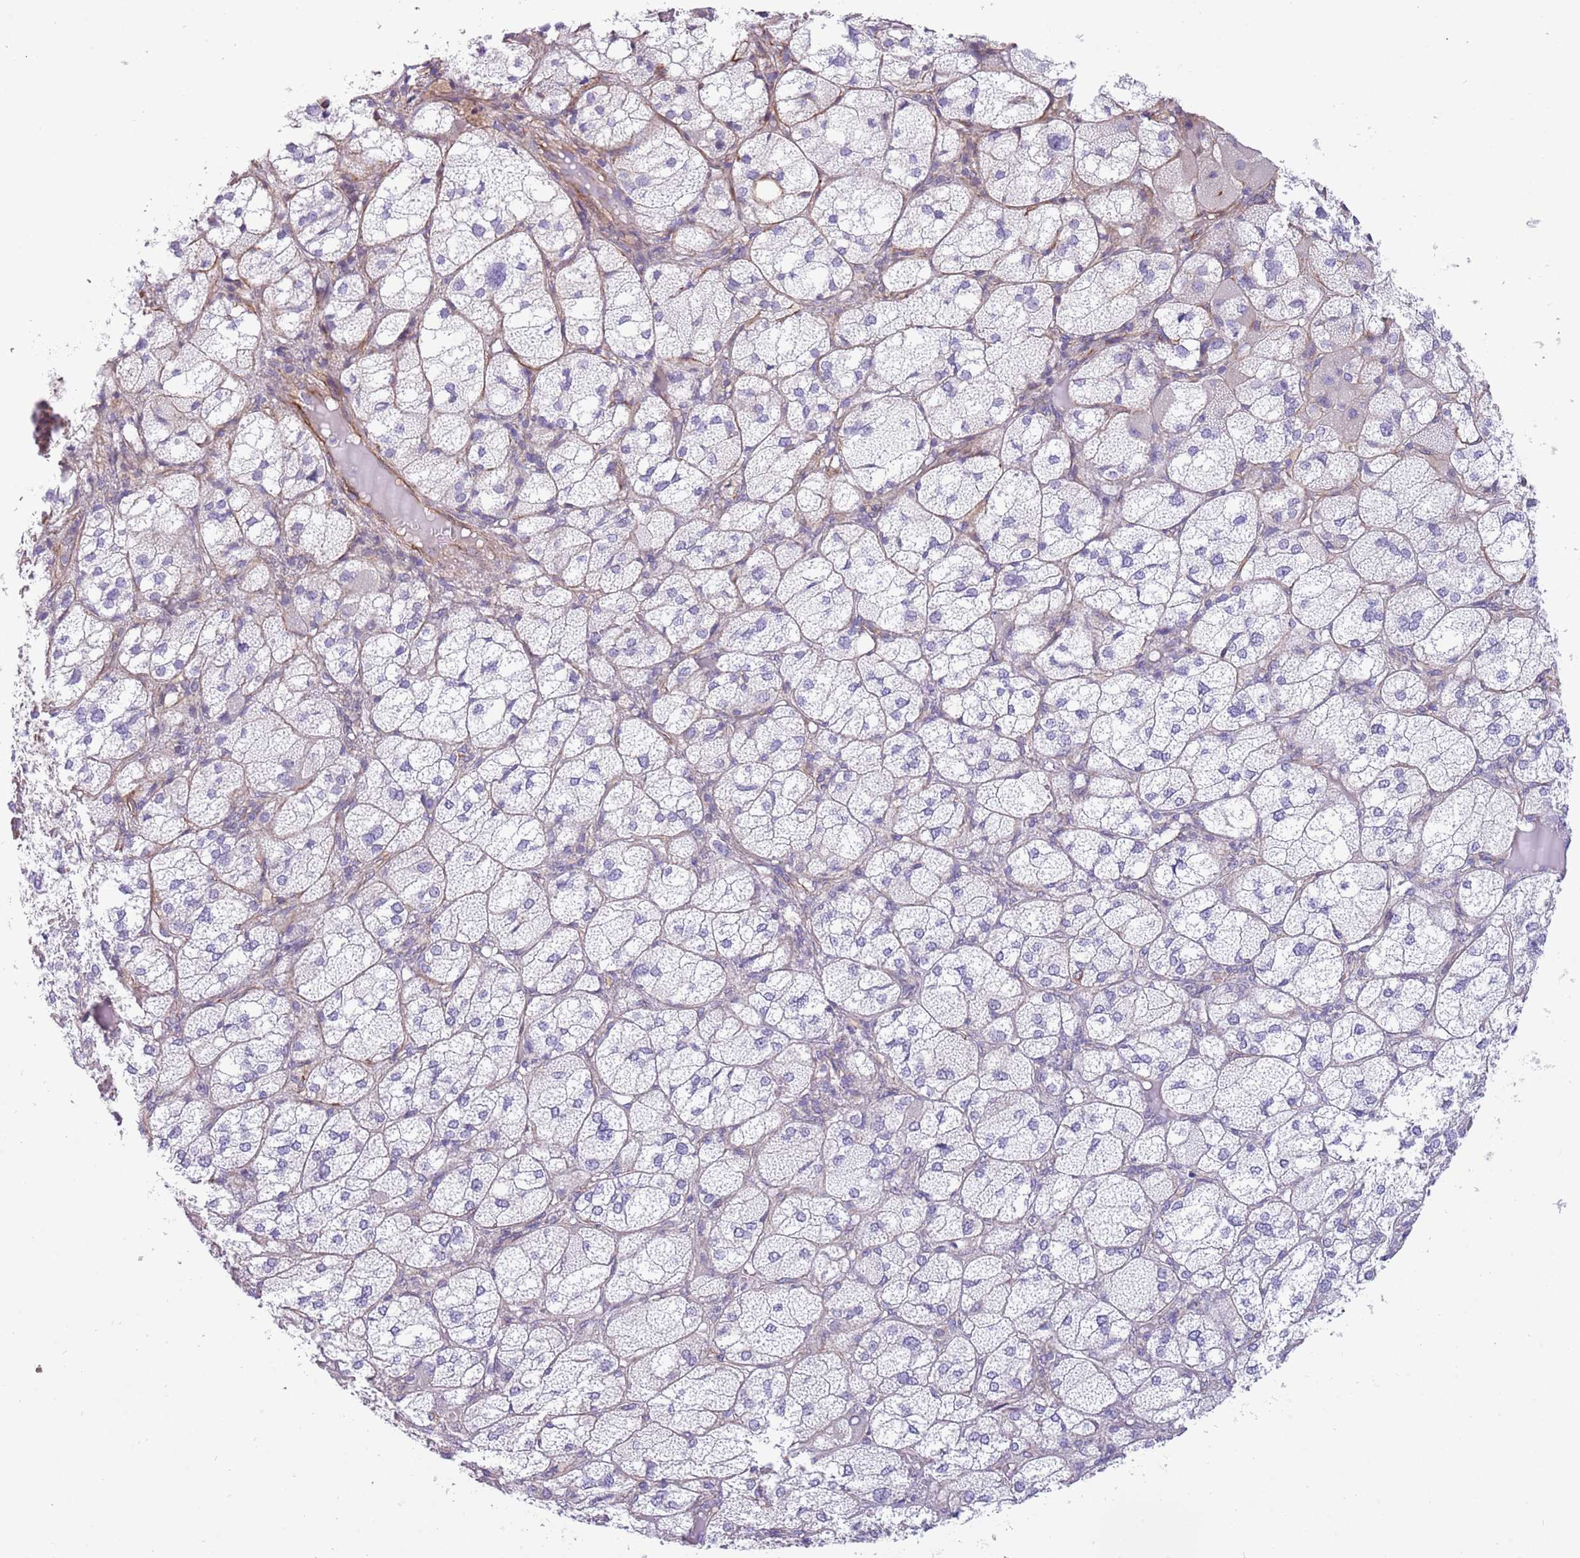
{"staining": {"intensity": "moderate", "quantity": "<25%", "location": "cytoplasmic/membranous"}, "tissue": "adrenal gland", "cell_type": "Glandular cells", "image_type": "normal", "snomed": [{"axis": "morphology", "description": "Normal tissue, NOS"}, {"axis": "topography", "description": "Adrenal gland"}], "caption": "A brown stain shows moderate cytoplasmic/membranous positivity of a protein in glandular cells of normal human adrenal gland.", "gene": "MOGAT1", "patient": {"sex": "female", "age": 61}}